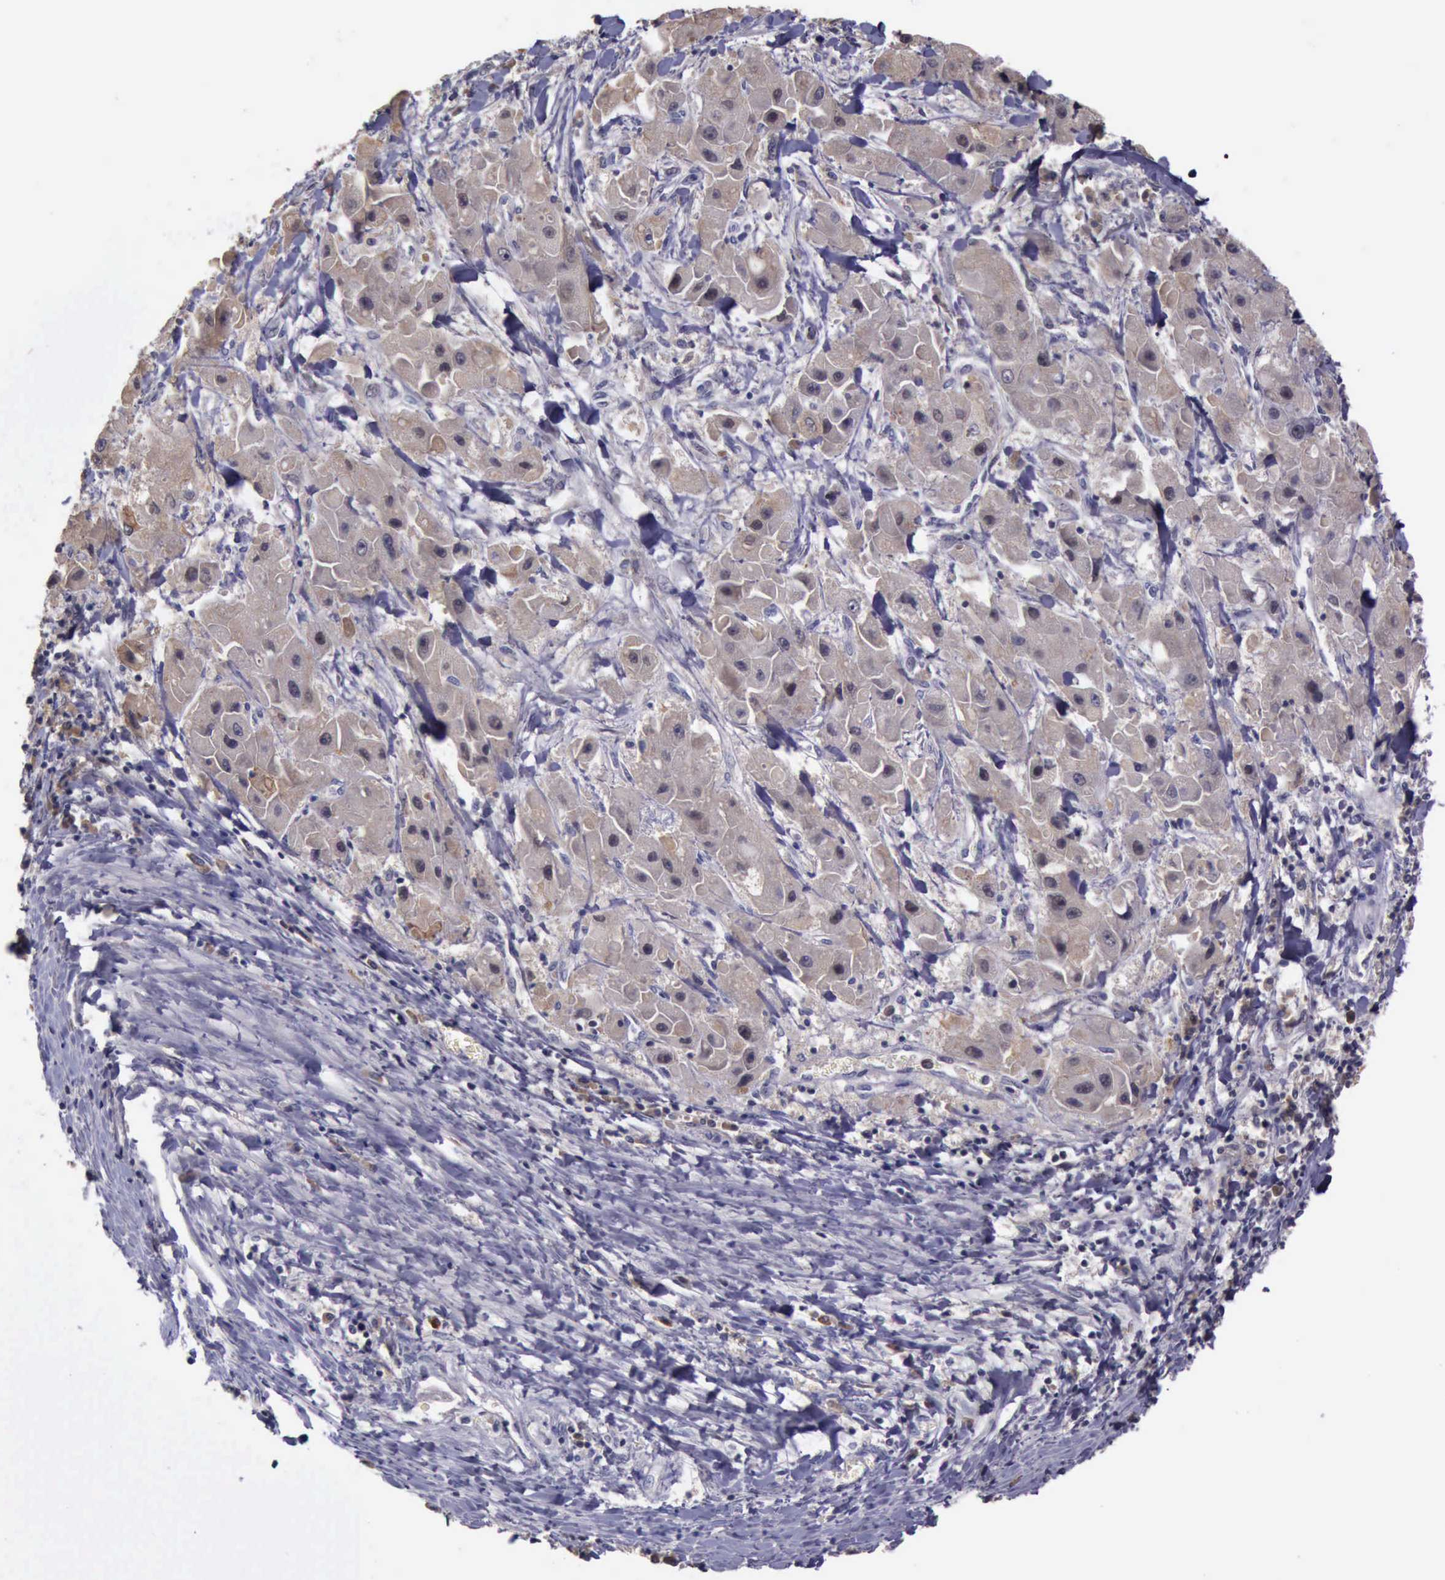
{"staining": {"intensity": "negative", "quantity": "none", "location": "none"}, "tissue": "liver cancer", "cell_type": "Tumor cells", "image_type": "cancer", "snomed": [{"axis": "morphology", "description": "Carcinoma, Hepatocellular, NOS"}, {"axis": "topography", "description": "Liver"}], "caption": "Human liver hepatocellular carcinoma stained for a protein using immunohistochemistry (IHC) shows no staining in tumor cells.", "gene": "RAB39B", "patient": {"sex": "male", "age": 24}}